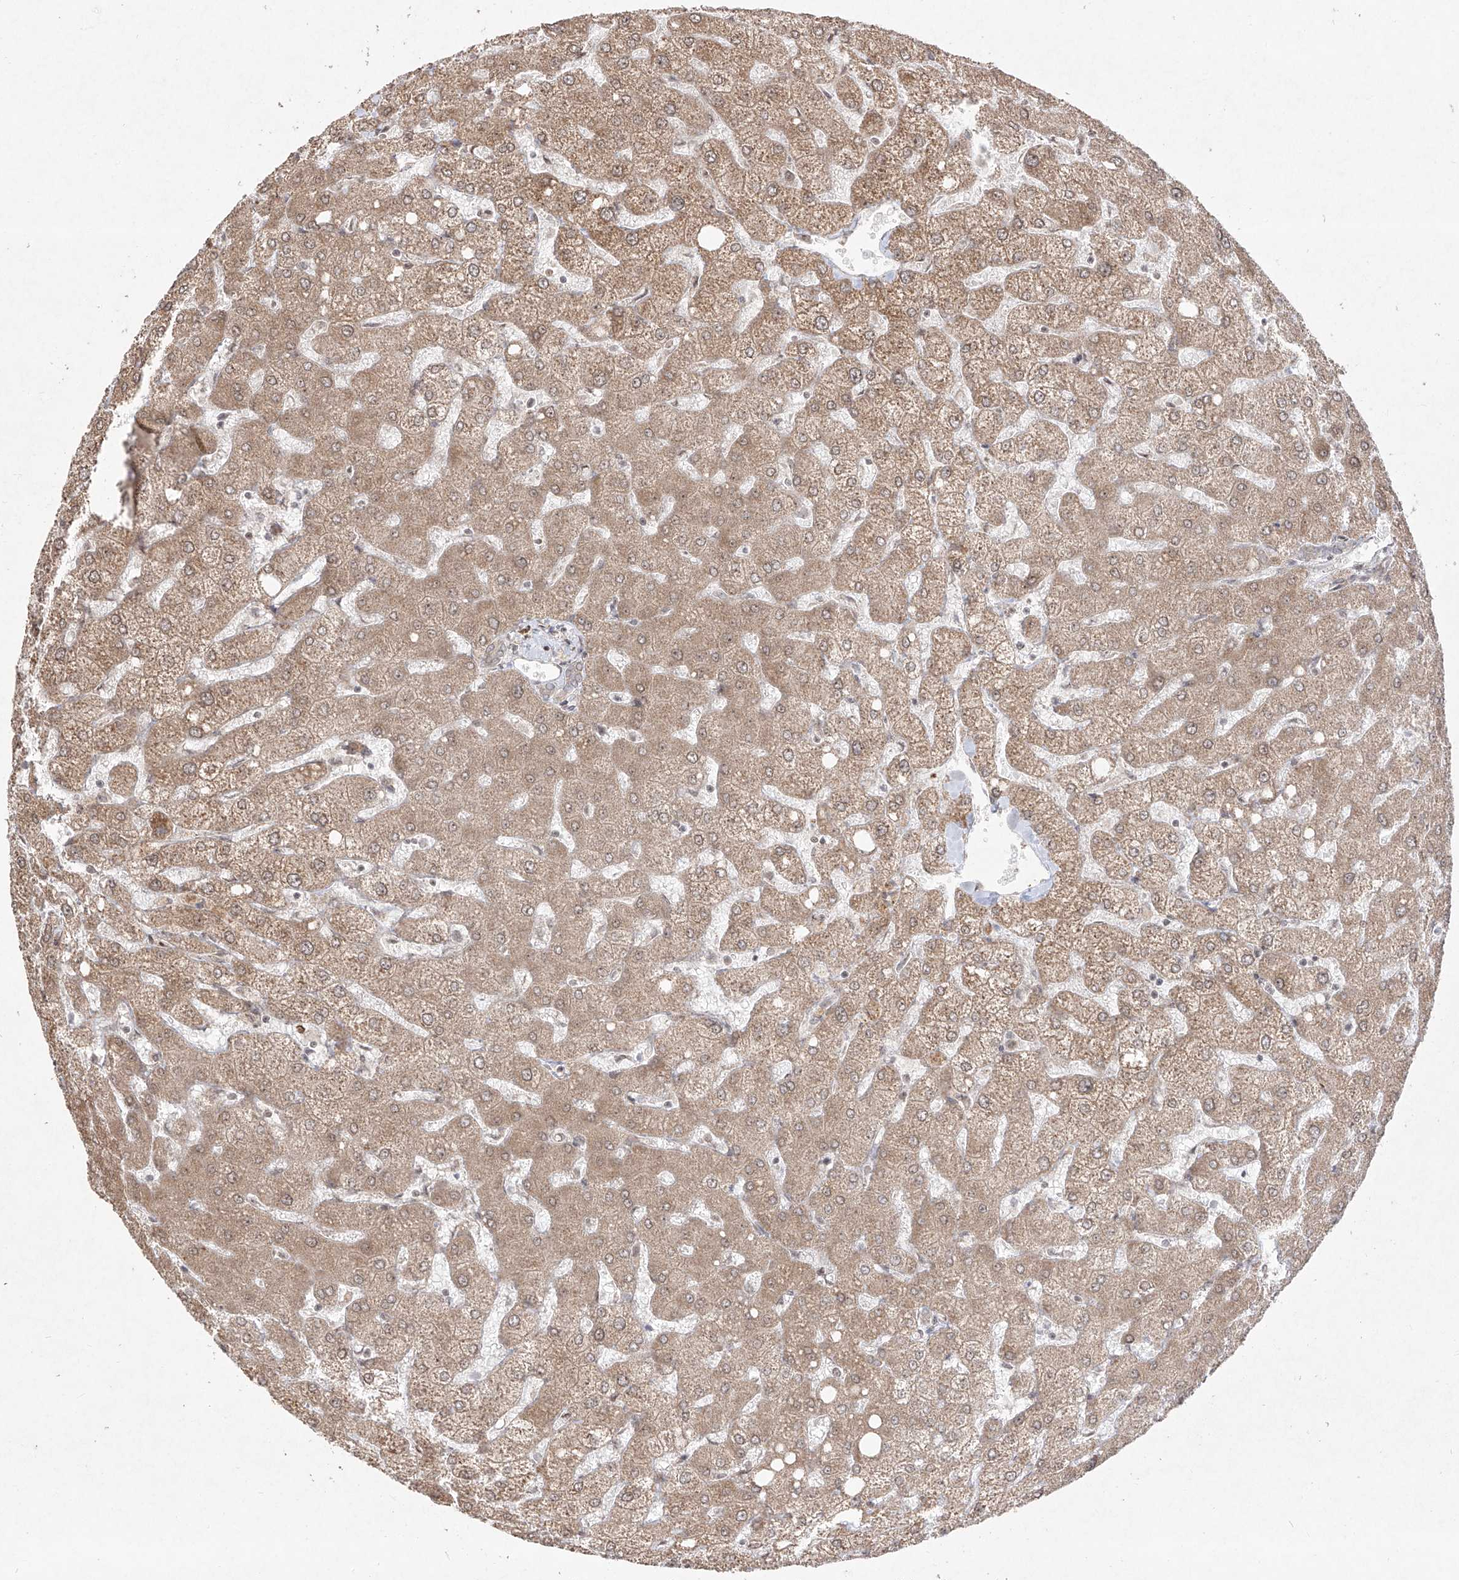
{"staining": {"intensity": "negative", "quantity": "none", "location": "none"}, "tissue": "liver", "cell_type": "Cholangiocytes", "image_type": "normal", "snomed": [{"axis": "morphology", "description": "Normal tissue, NOS"}, {"axis": "topography", "description": "Liver"}], "caption": "A high-resolution photomicrograph shows IHC staining of benign liver, which displays no significant positivity in cholangiocytes.", "gene": "SNRNP27", "patient": {"sex": "female", "age": 54}}